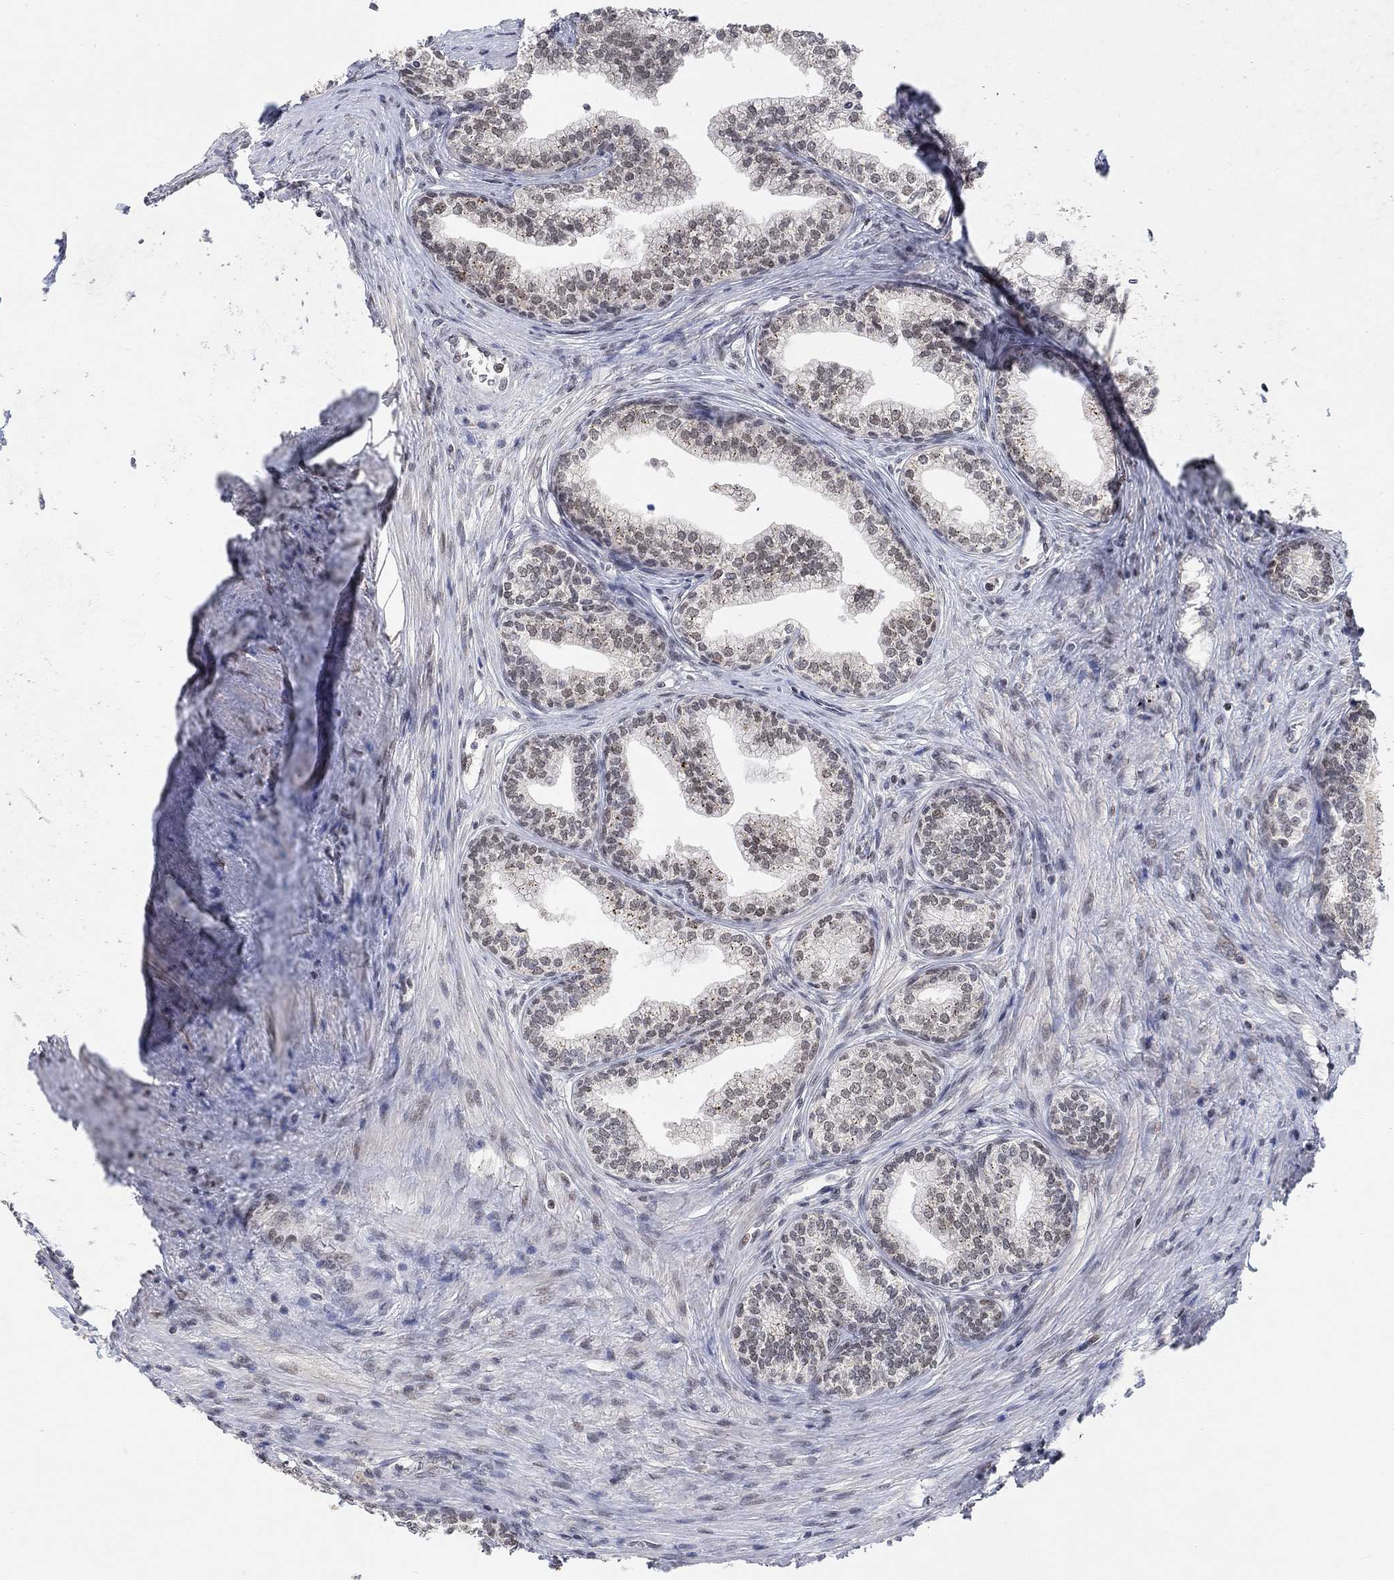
{"staining": {"intensity": "negative", "quantity": "none", "location": "none"}, "tissue": "prostate", "cell_type": "Glandular cells", "image_type": "normal", "snomed": [{"axis": "morphology", "description": "Normal tissue, NOS"}, {"axis": "topography", "description": "Prostate"}], "caption": "The immunohistochemistry photomicrograph has no significant expression in glandular cells of prostate.", "gene": "THAP8", "patient": {"sex": "male", "age": 65}}